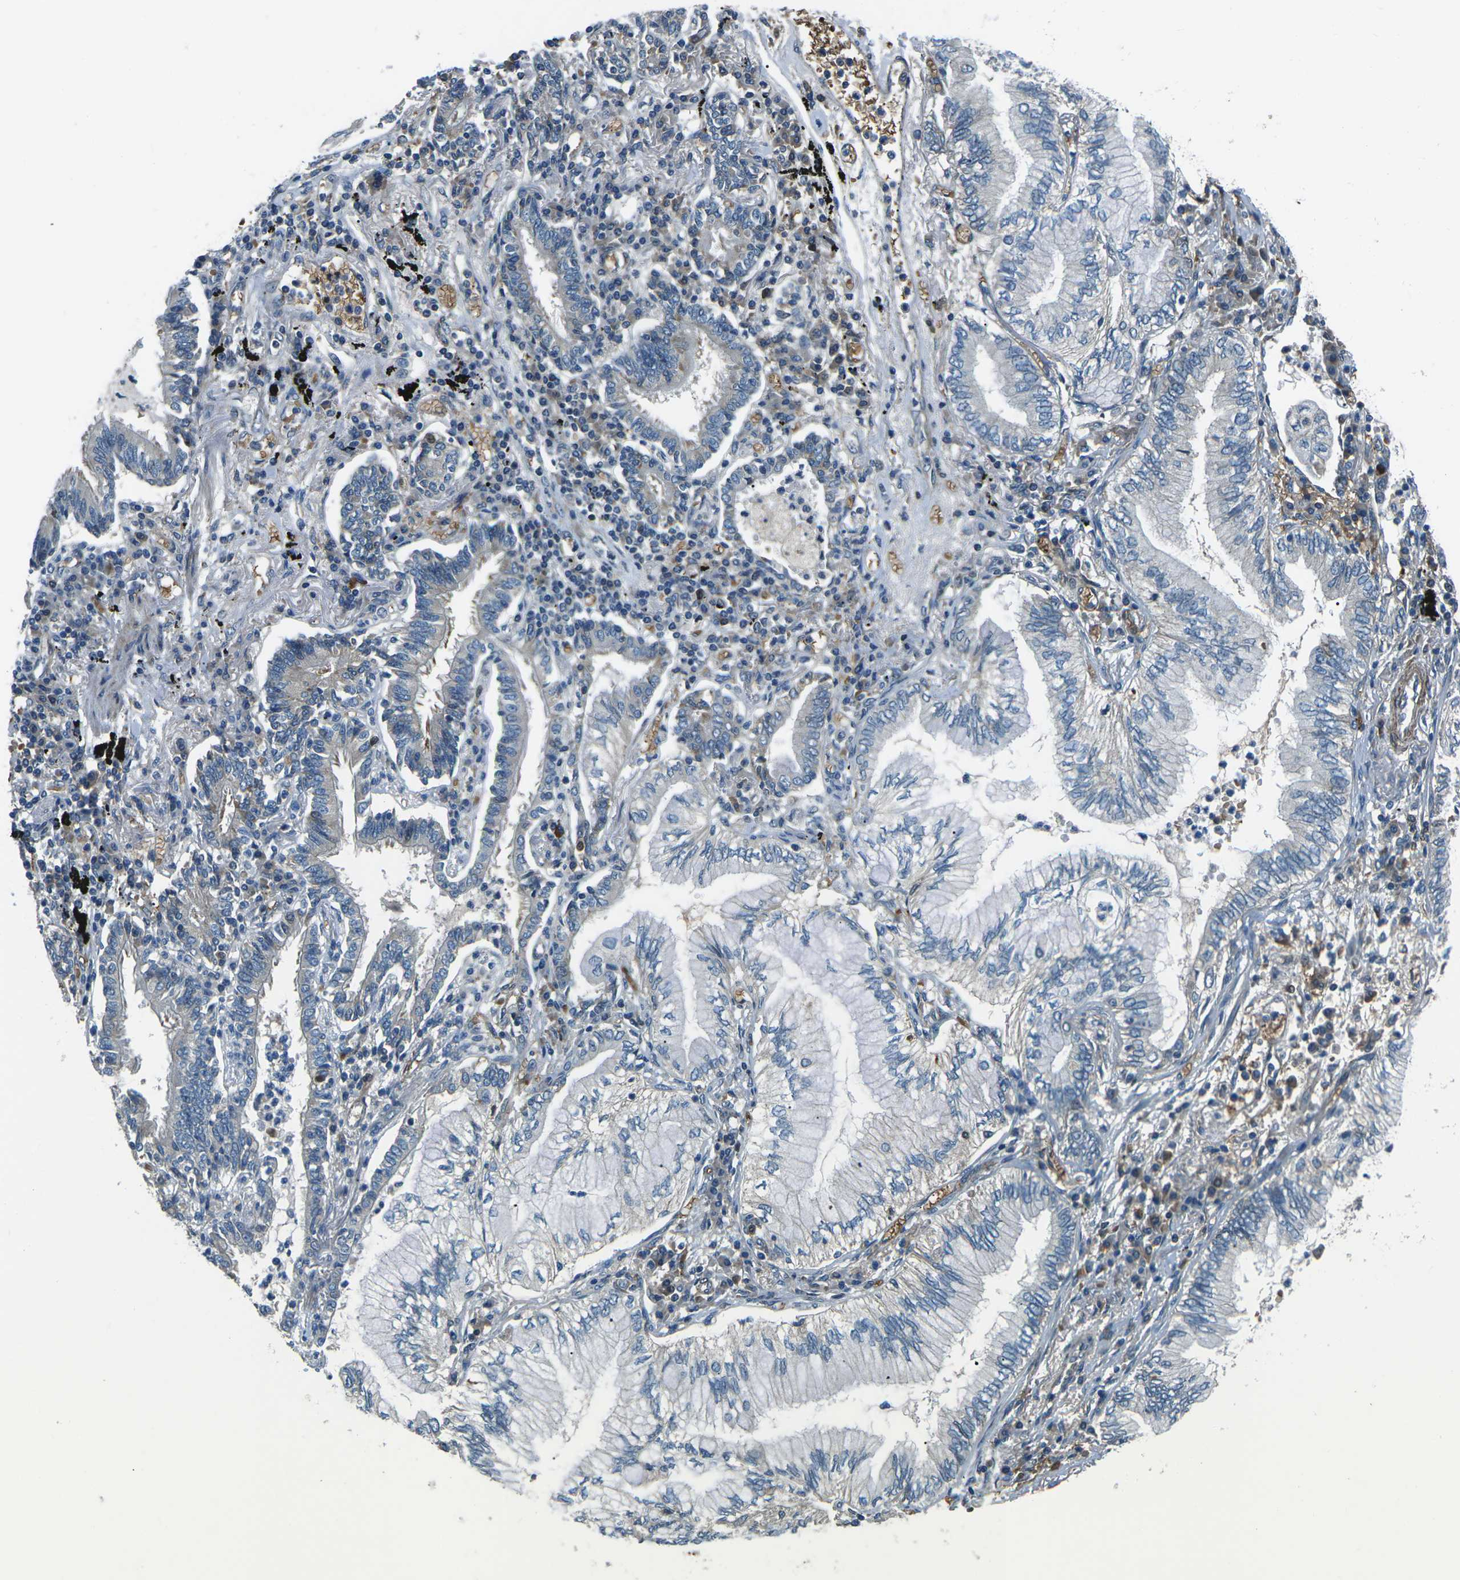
{"staining": {"intensity": "negative", "quantity": "none", "location": "none"}, "tissue": "lung cancer", "cell_type": "Tumor cells", "image_type": "cancer", "snomed": [{"axis": "morphology", "description": "Normal tissue, NOS"}, {"axis": "morphology", "description": "Adenocarcinoma, NOS"}, {"axis": "topography", "description": "Bronchus"}, {"axis": "topography", "description": "Lung"}], "caption": "Tumor cells show no significant protein expression in lung adenocarcinoma.", "gene": "AFAP1", "patient": {"sex": "female", "age": 70}}